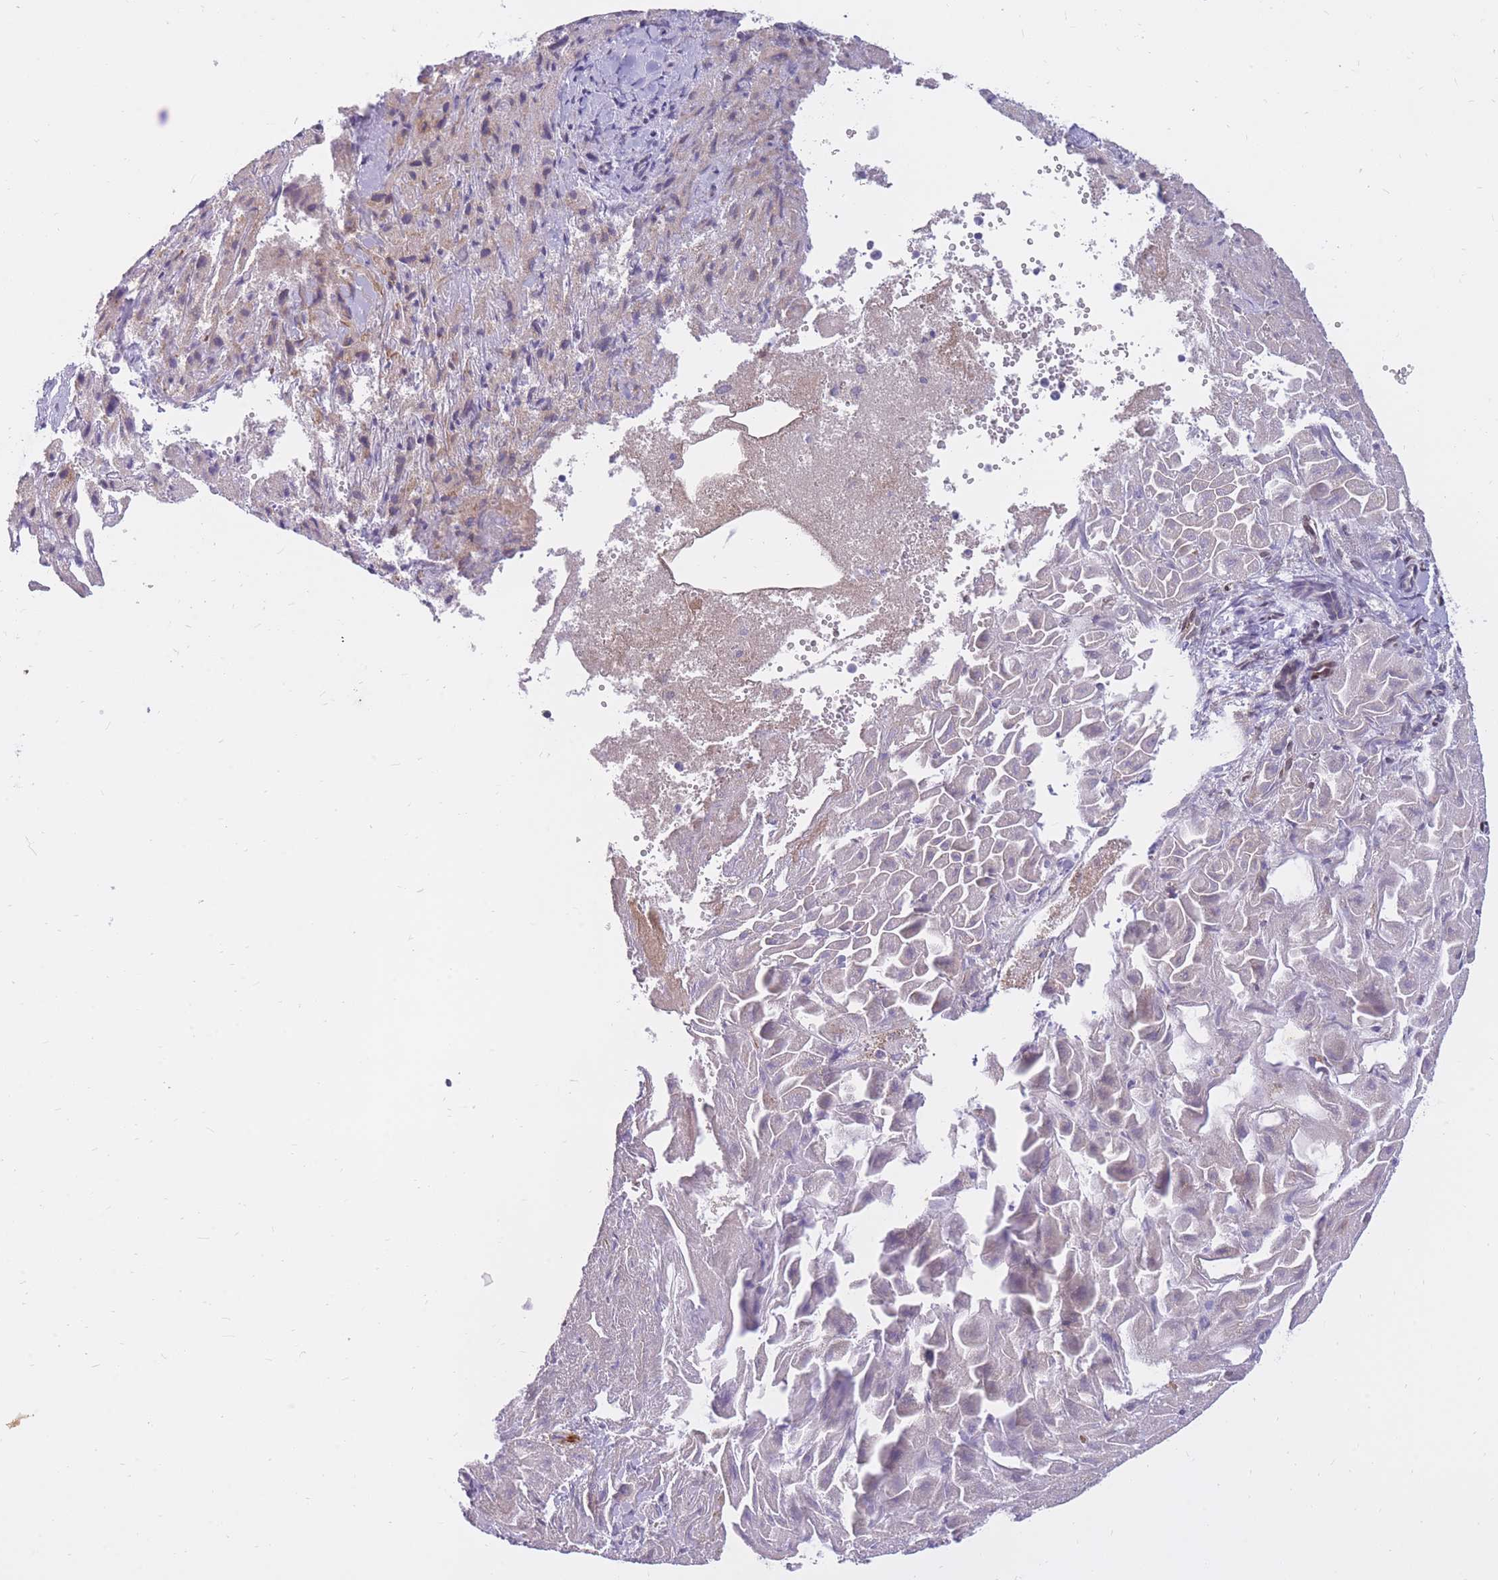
{"staining": {"intensity": "weak", "quantity": "<25%", "location": "cytoplasmic/membranous"}, "tissue": "liver cancer", "cell_type": "Tumor cells", "image_type": "cancer", "snomed": [{"axis": "morphology", "description": "Carcinoma, Hepatocellular, NOS"}, {"axis": "topography", "description": "Liver"}], "caption": "This photomicrograph is of liver cancer (hepatocellular carcinoma) stained with immunohistochemistry (IHC) to label a protein in brown with the nuclei are counter-stained blue. There is no positivity in tumor cells. The staining was performed using DAB (3,3'-diaminobenzidine) to visualize the protein expression in brown, while the nuclei were stained in blue with hematoxylin (Magnification: 20x).", "gene": "HOOK2", "patient": {"sex": "female", "age": 58}}